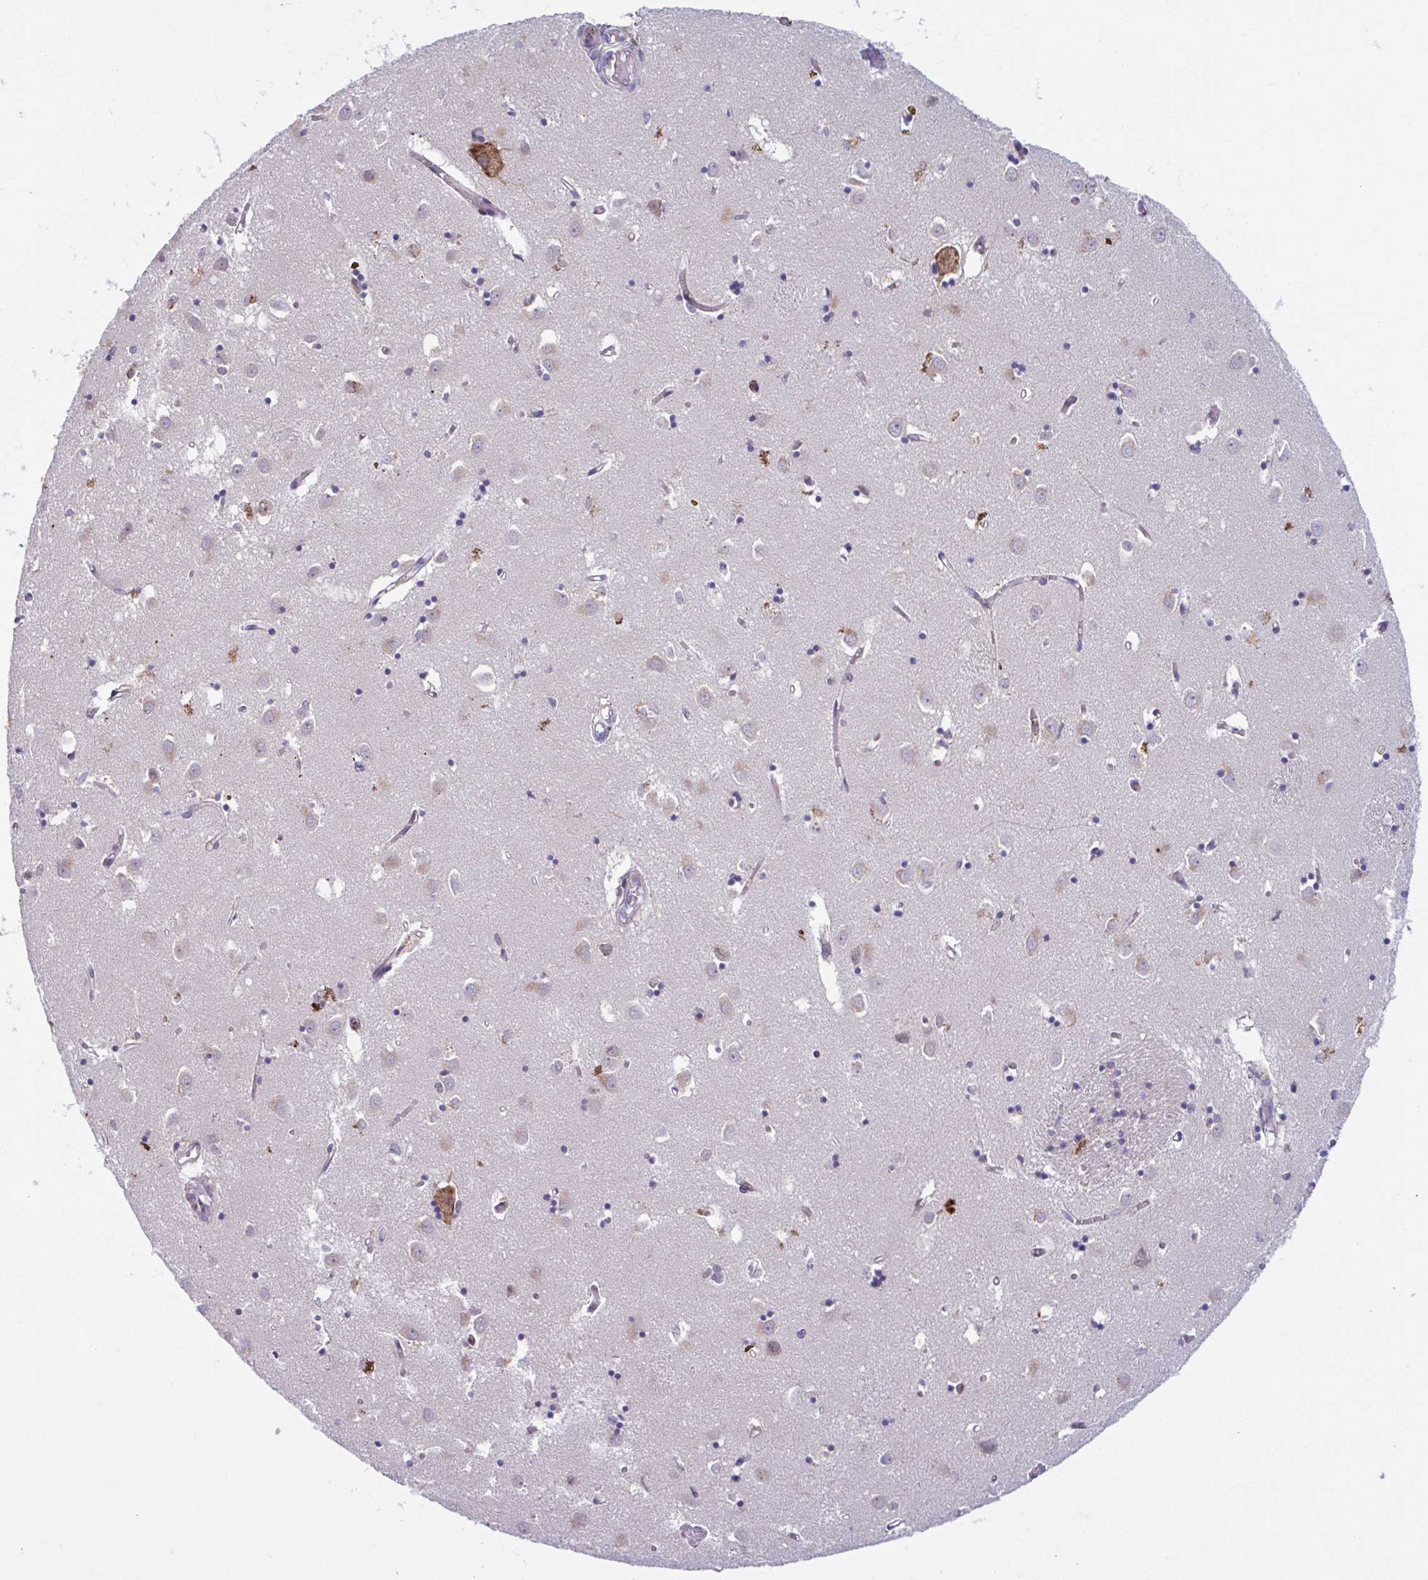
{"staining": {"intensity": "negative", "quantity": "none", "location": "none"}, "tissue": "caudate", "cell_type": "Glial cells", "image_type": "normal", "snomed": [{"axis": "morphology", "description": "Normal tissue, NOS"}, {"axis": "topography", "description": "Lateral ventricle wall"}], "caption": "Human caudate stained for a protein using immunohistochemistry shows no positivity in glial cells.", "gene": "ADAT3", "patient": {"sex": "male", "age": 70}}